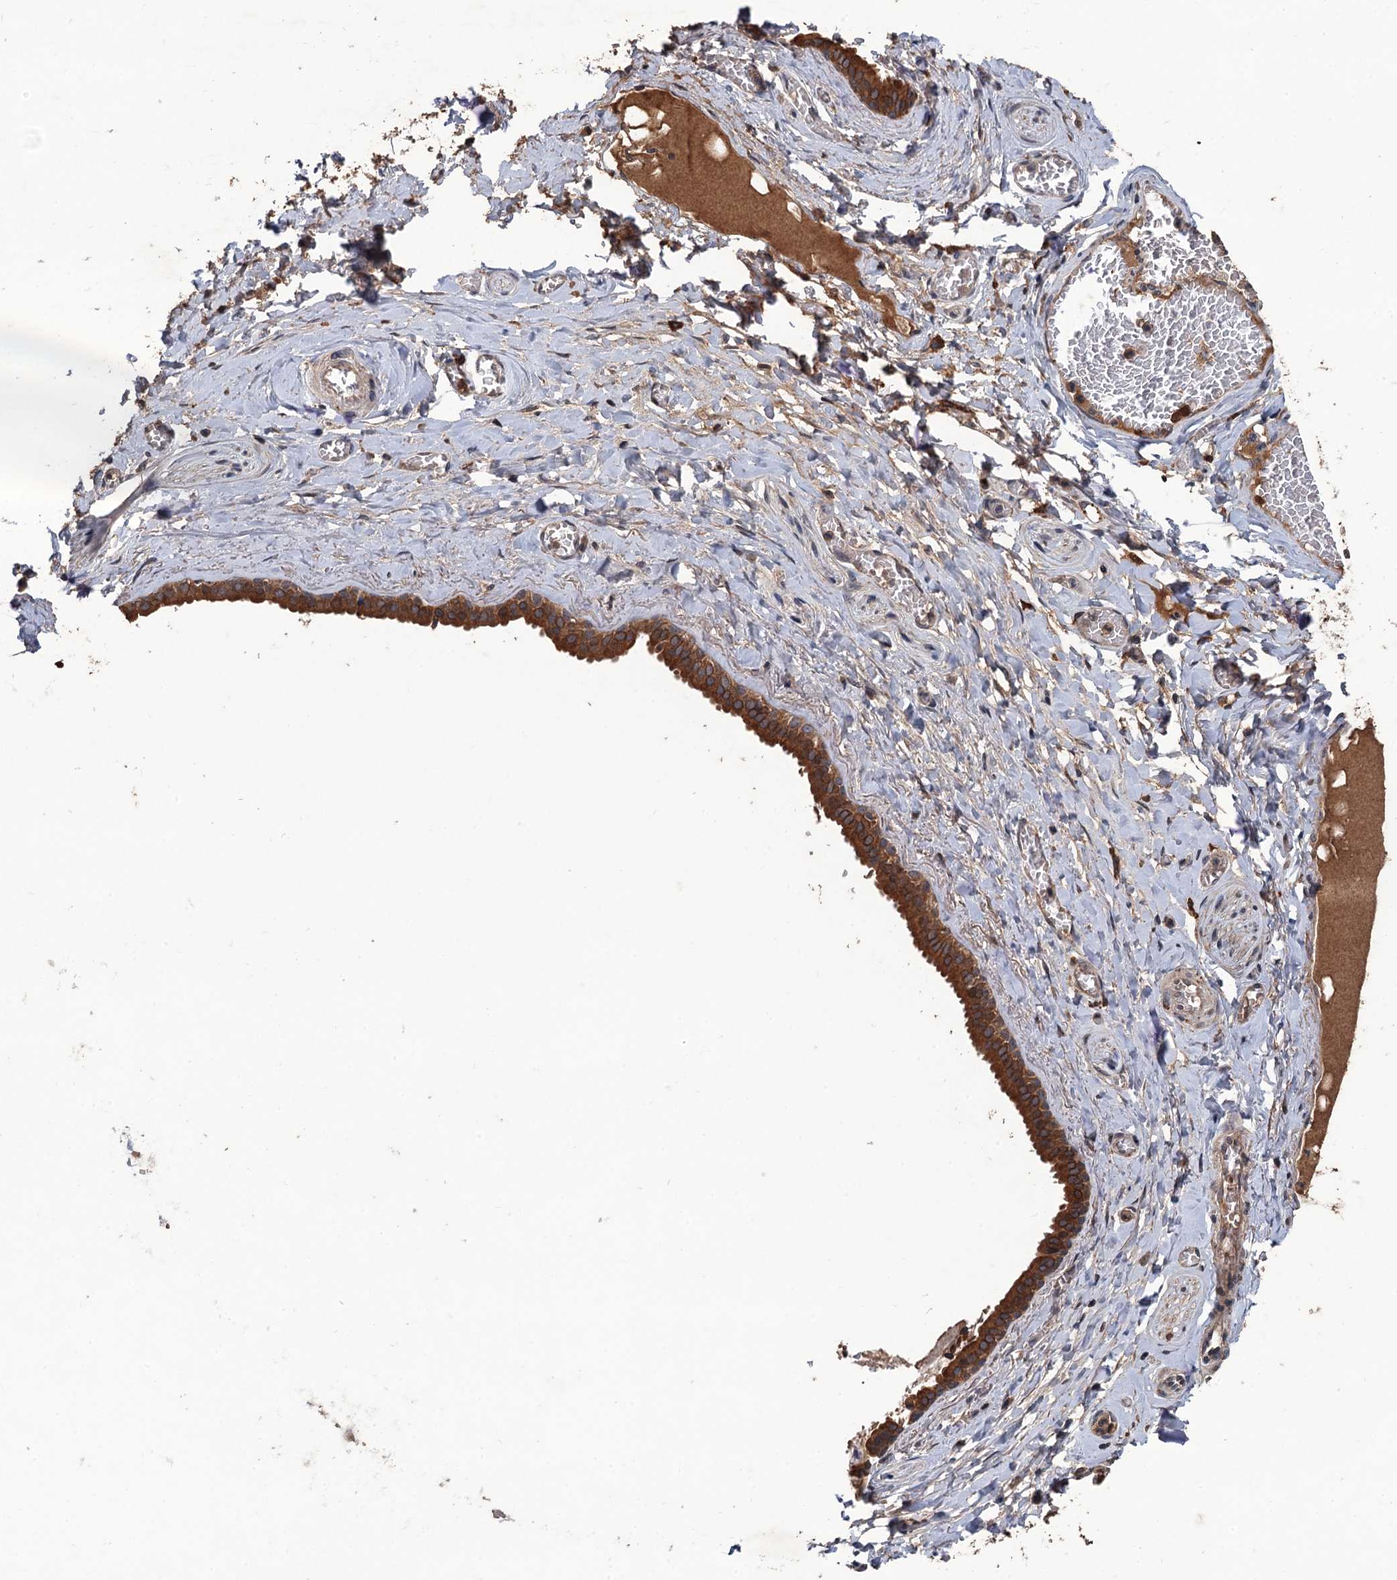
{"staining": {"intensity": "negative", "quantity": "none", "location": "none"}, "tissue": "adipose tissue", "cell_type": "Adipocytes", "image_type": "normal", "snomed": [{"axis": "morphology", "description": "Normal tissue, NOS"}, {"axis": "topography", "description": "Salivary gland"}, {"axis": "topography", "description": "Peripheral nerve tissue"}], "caption": "An image of adipose tissue stained for a protein shows no brown staining in adipocytes. (DAB immunohistochemistry visualized using brightfield microscopy, high magnification).", "gene": "ZNF438", "patient": {"sex": "male", "age": 62}}